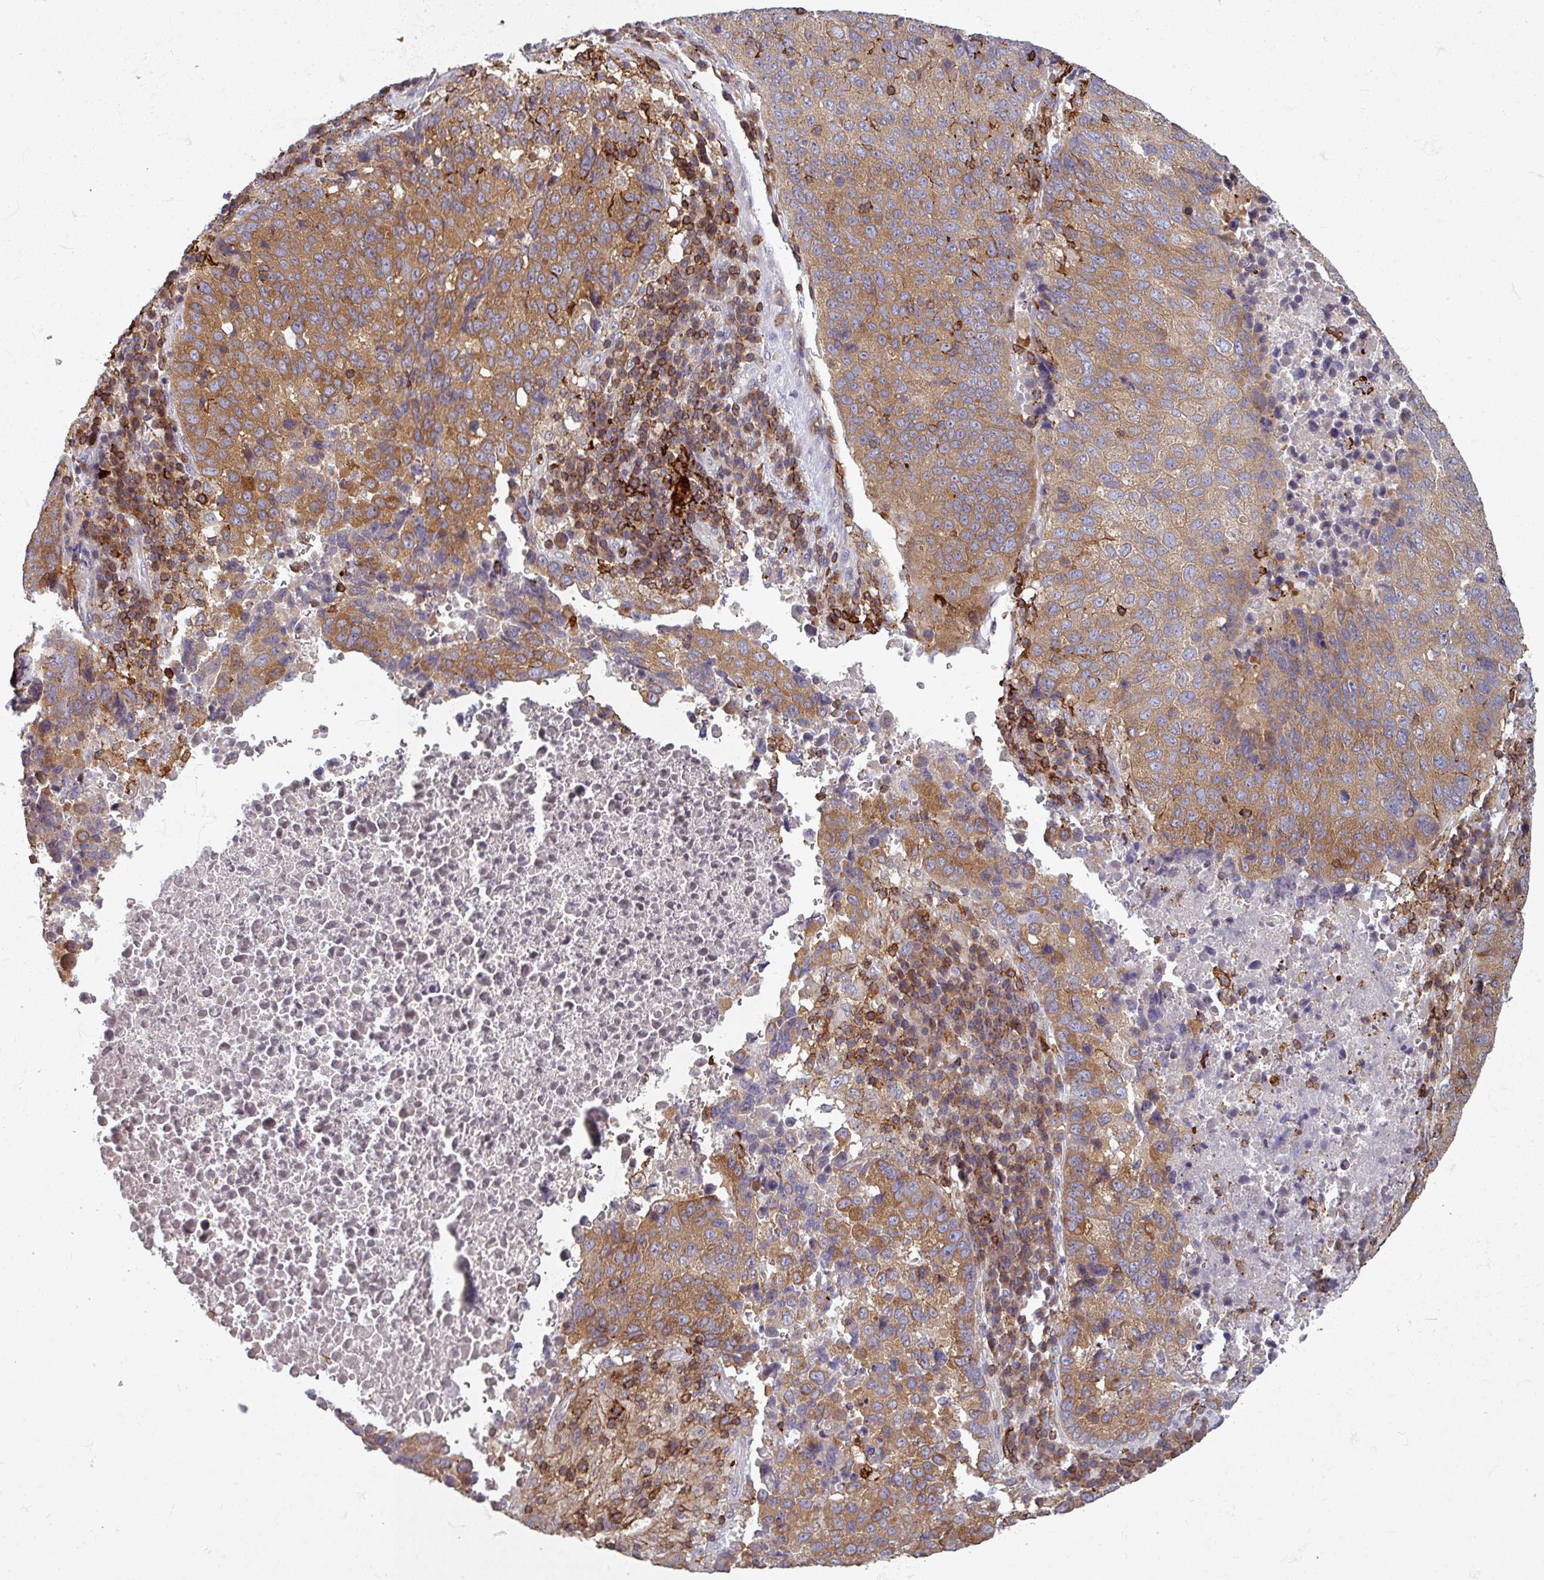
{"staining": {"intensity": "moderate", "quantity": ">75%", "location": "cytoplasmic/membranous"}, "tissue": "lung cancer", "cell_type": "Tumor cells", "image_type": "cancer", "snomed": [{"axis": "morphology", "description": "Squamous cell carcinoma, NOS"}, {"axis": "topography", "description": "Lung"}], "caption": "A brown stain shows moderate cytoplasmic/membranous positivity of a protein in lung cancer (squamous cell carcinoma) tumor cells. (DAB (3,3'-diaminobenzidine) = brown stain, brightfield microscopy at high magnification).", "gene": "NEDD9", "patient": {"sex": "male", "age": 73}}